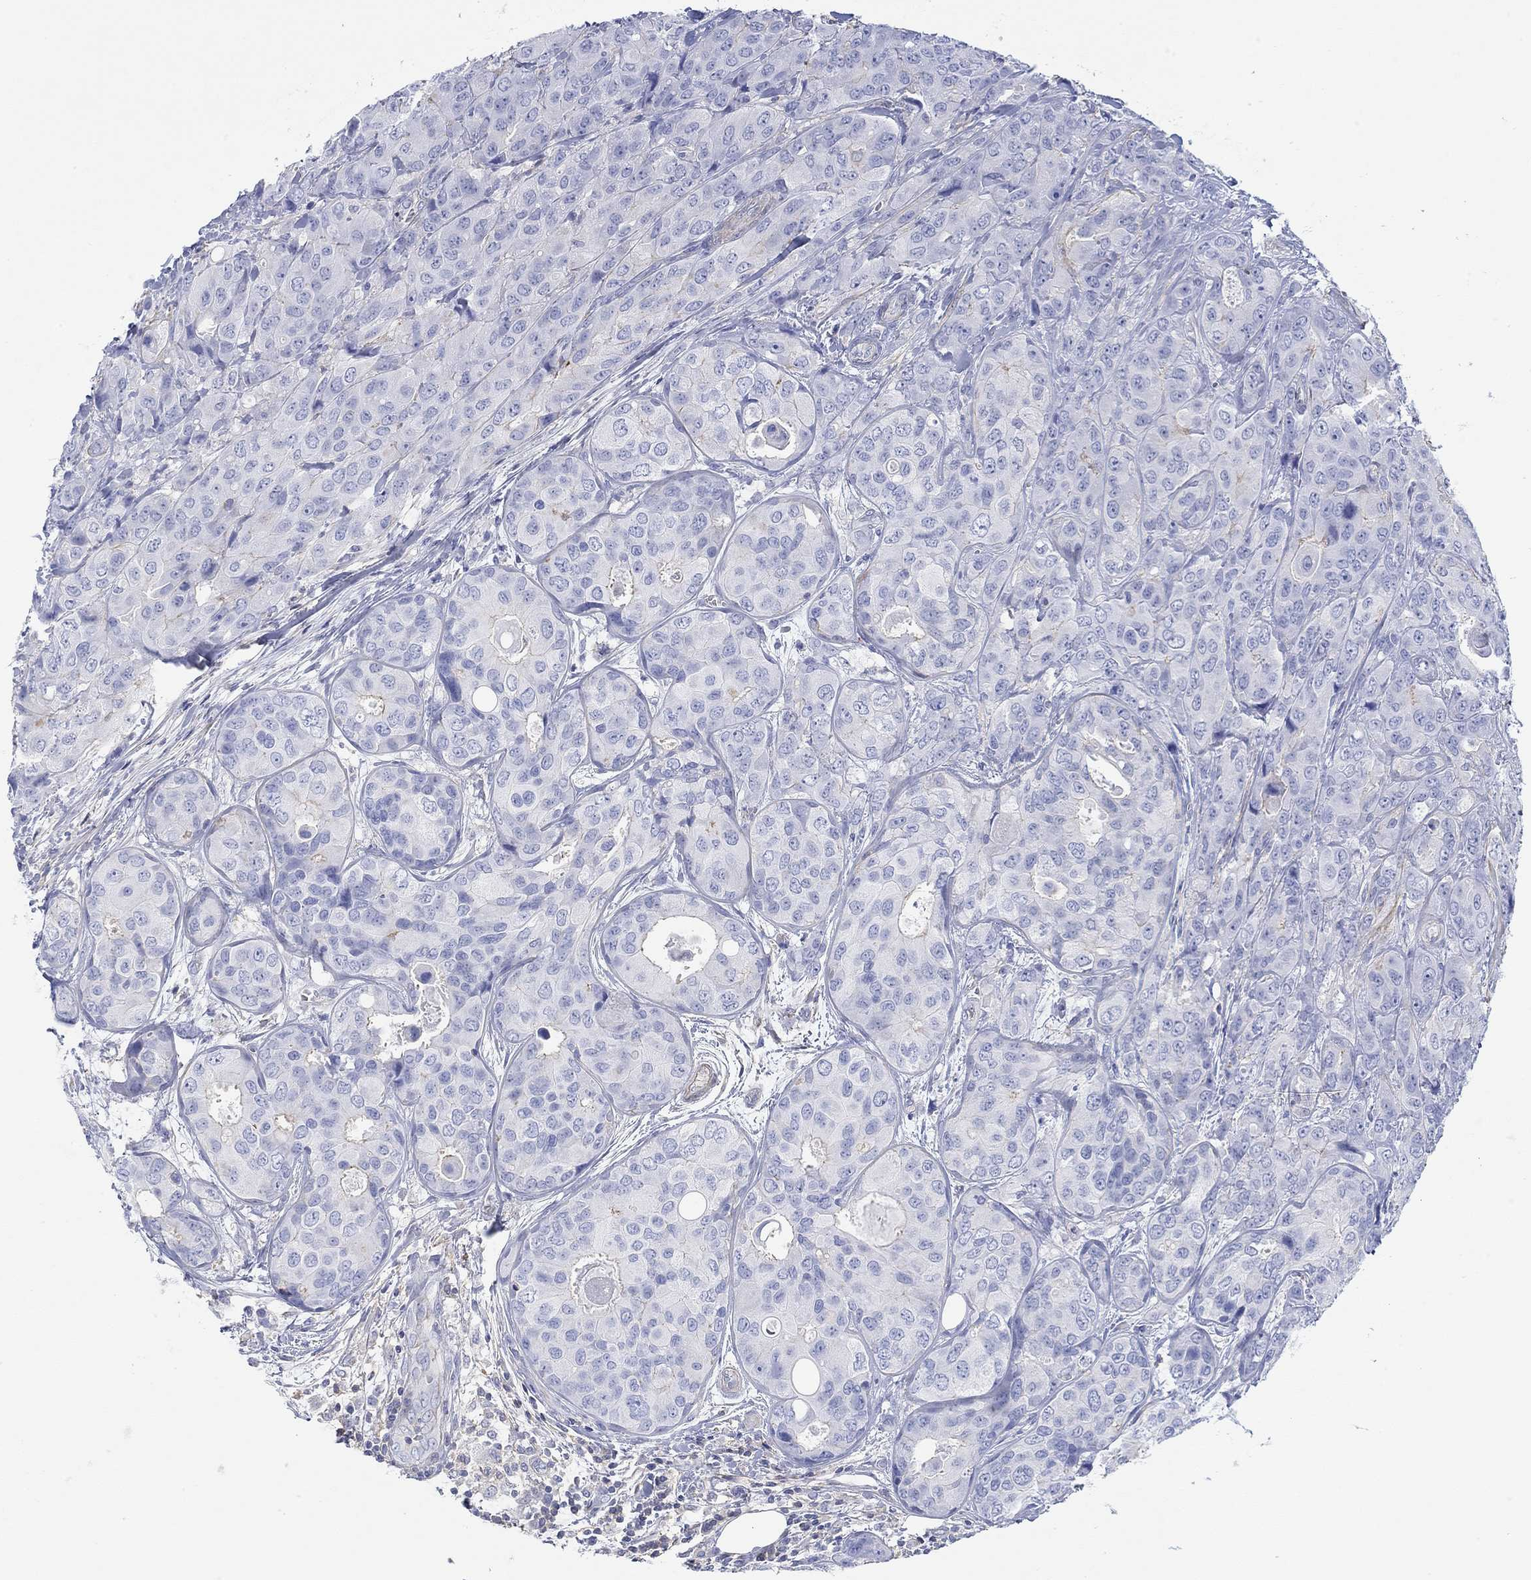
{"staining": {"intensity": "negative", "quantity": "none", "location": "none"}, "tissue": "breast cancer", "cell_type": "Tumor cells", "image_type": "cancer", "snomed": [{"axis": "morphology", "description": "Duct carcinoma"}, {"axis": "topography", "description": "Breast"}], "caption": "DAB immunohistochemical staining of breast cancer shows no significant positivity in tumor cells.", "gene": "PPIL6", "patient": {"sex": "female", "age": 43}}